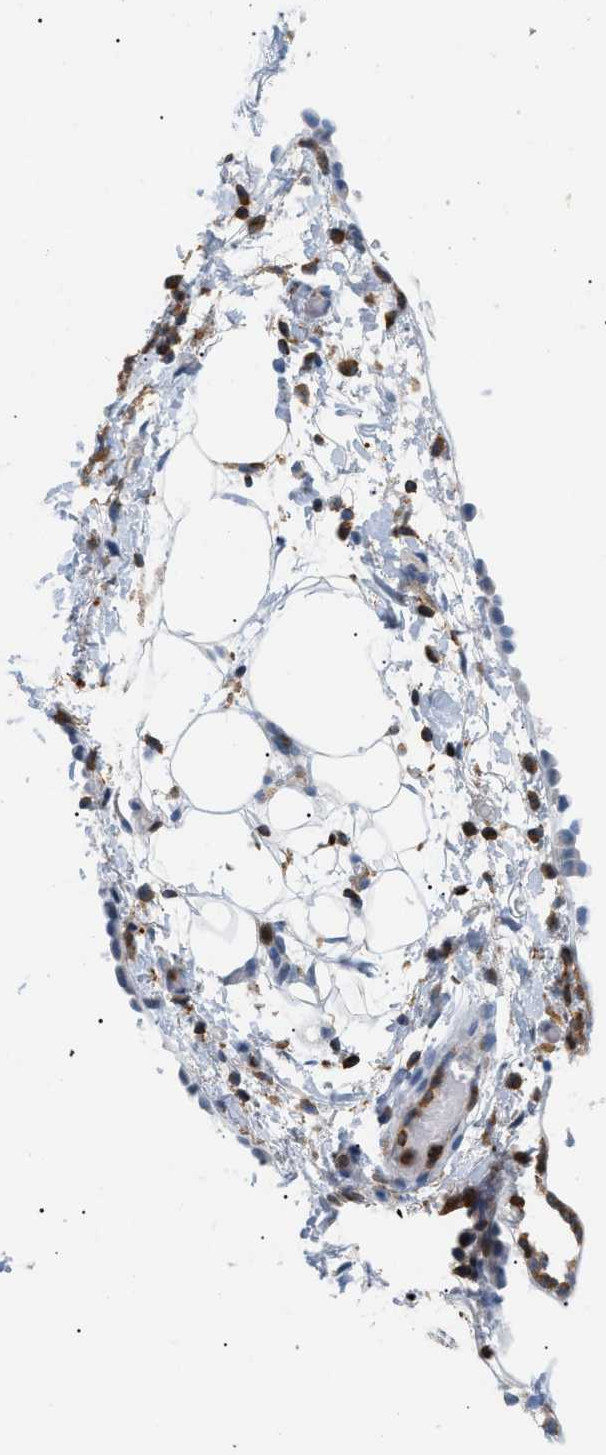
{"staining": {"intensity": "negative", "quantity": "none", "location": "none"}, "tissue": "adipose tissue", "cell_type": "Adipocytes", "image_type": "normal", "snomed": [{"axis": "morphology", "description": "Normal tissue, NOS"}, {"axis": "topography", "description": "Cartilage tissue"}, {"axis": "topography", "description": "Bronchus"}], "caption": "Immunohistochemistry (IHC) photomicrograph of benign adipose tissue: human adipose tissue stained with DAB reveals no significant protein expression in adipocytes. Nuclei are stained in blue.", "gene": "INPP5D", "patient": {"sex": "female", "age": 73}}